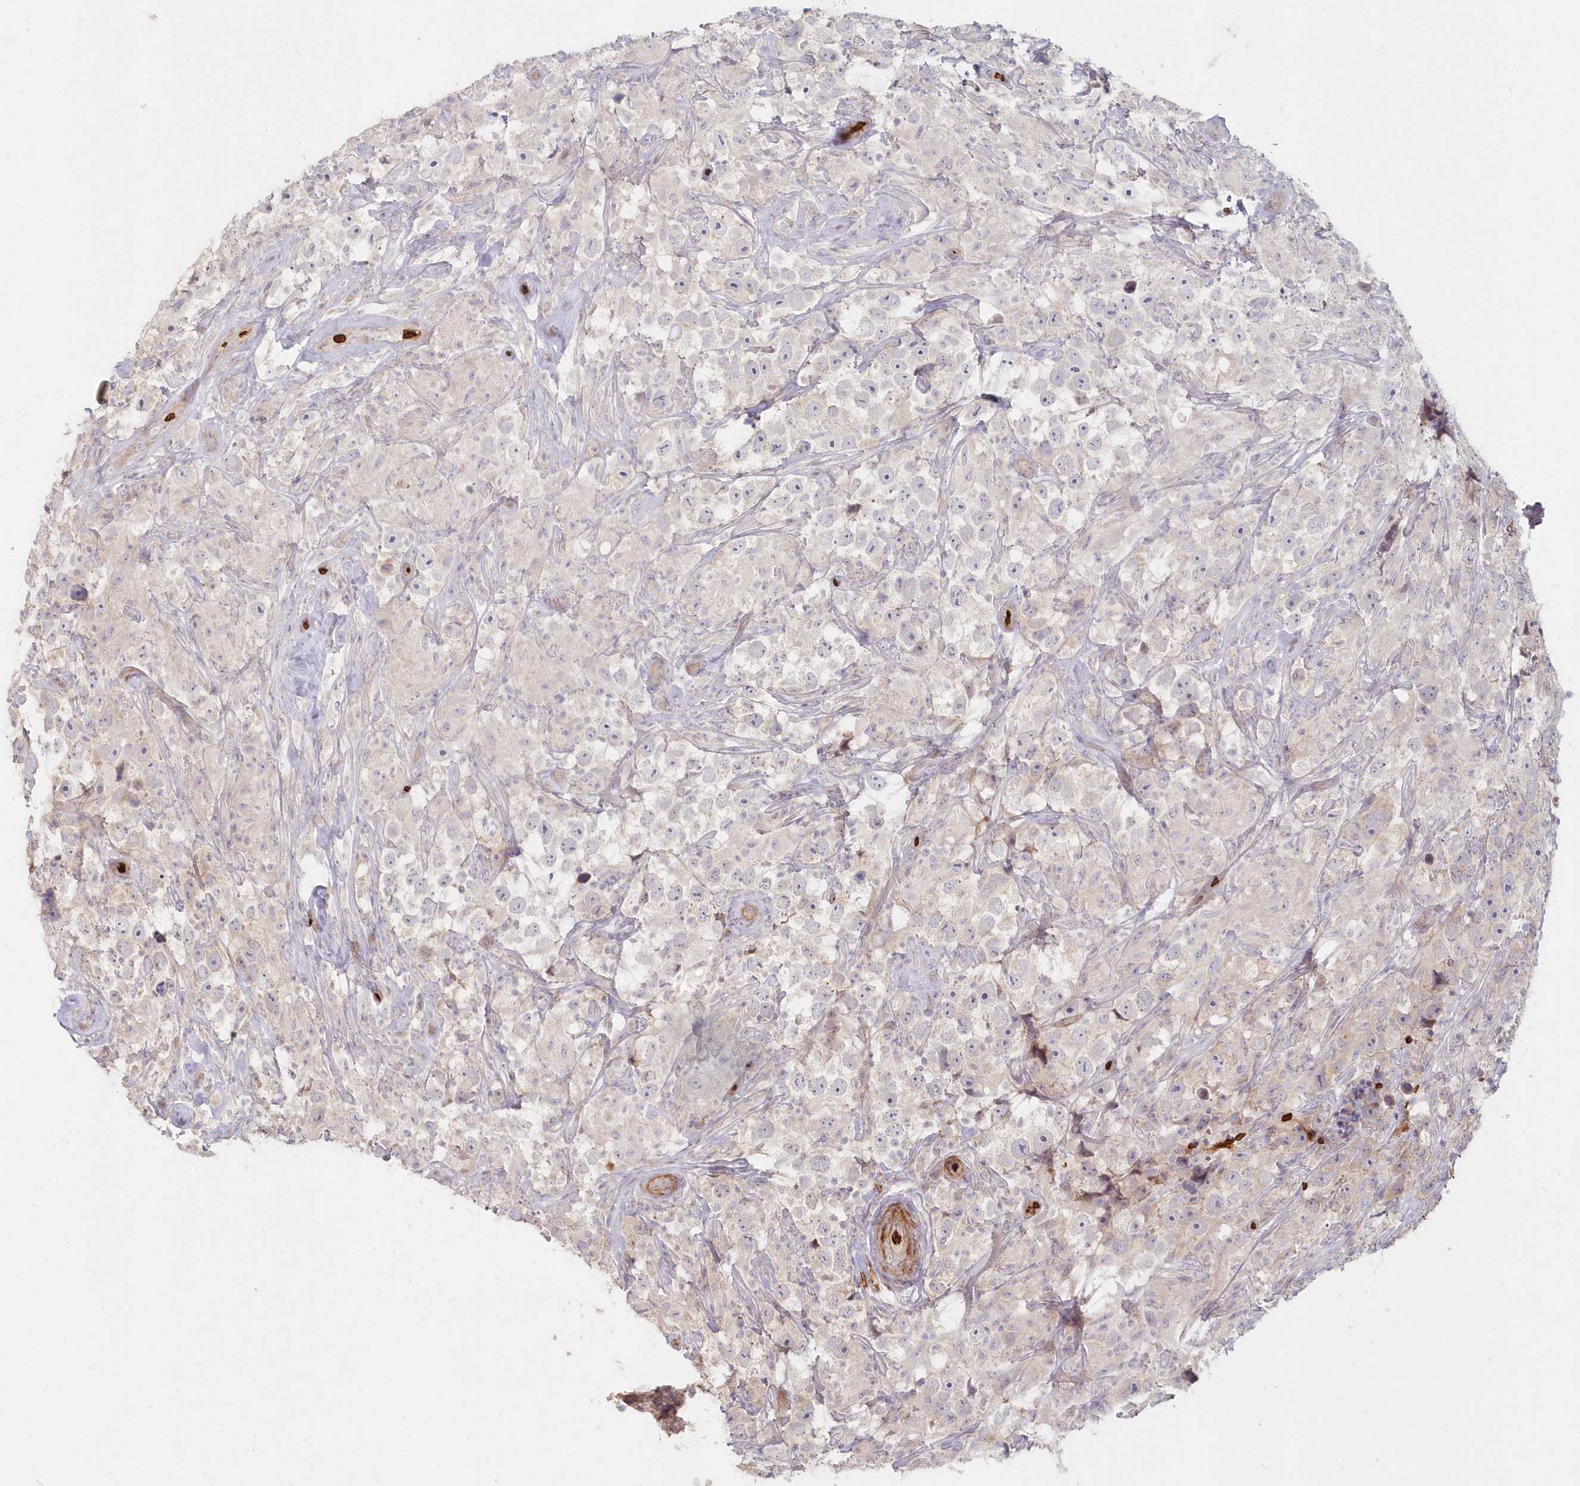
{"staining": {"intensity": "negative", "quantity": "none", "location": "none"}, "tissue": "testis cancer", "cell_type": "Tumor cells", "image_type": "cancer", "snomed": [{"axis": "morphology", "description": "Seminoma, NOS"}, {"axis": "topography", "description": "Testis"}], "caption": "Tumor cells show no significant protein expression in seminoma (testis).", "gene": "SERINC1", "patient": {"sex": "male", "age": 49}}